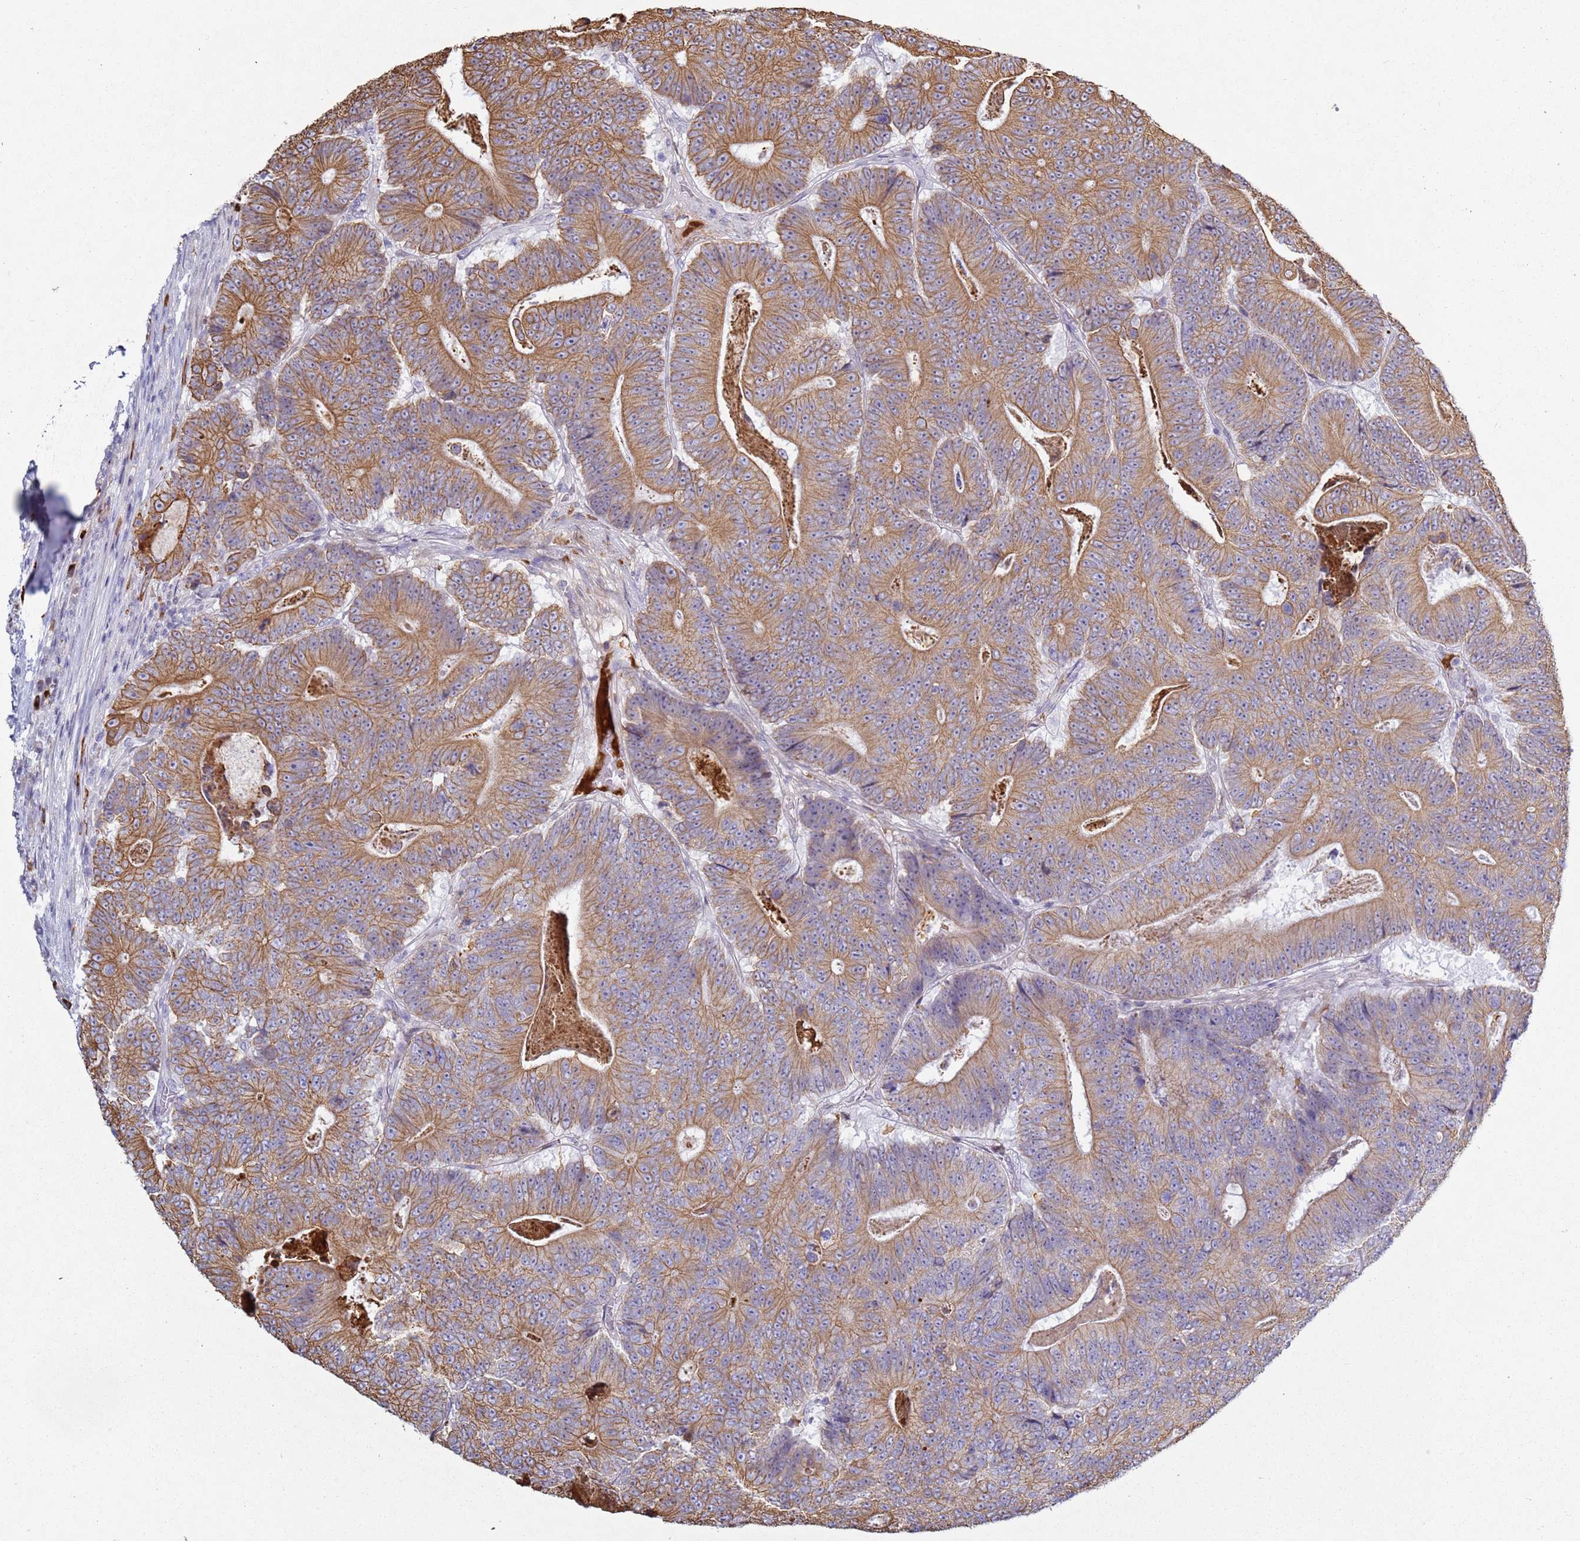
{"staining": {"intensity": "moderate", "quantity": ">75%", "location": "cytoplasmic/membranous"}, "tissue": "colorectal cancer", "cell_type": "Tumor cells", "image_type": "cancer", "snomed": [{"axis": "morphology", "description": "Adenocarcinoma, NOS"}, {"axis": "topography", "description": "Colon"}], "caption": "Protein expression analysis of adenocarcinoma (colorectal) displays moderate cytoplasmic/membranous staining in approximately >75% of tumor cells.", "gene": "NPAP1", "patient": {"sex": "male", "age": 83}}